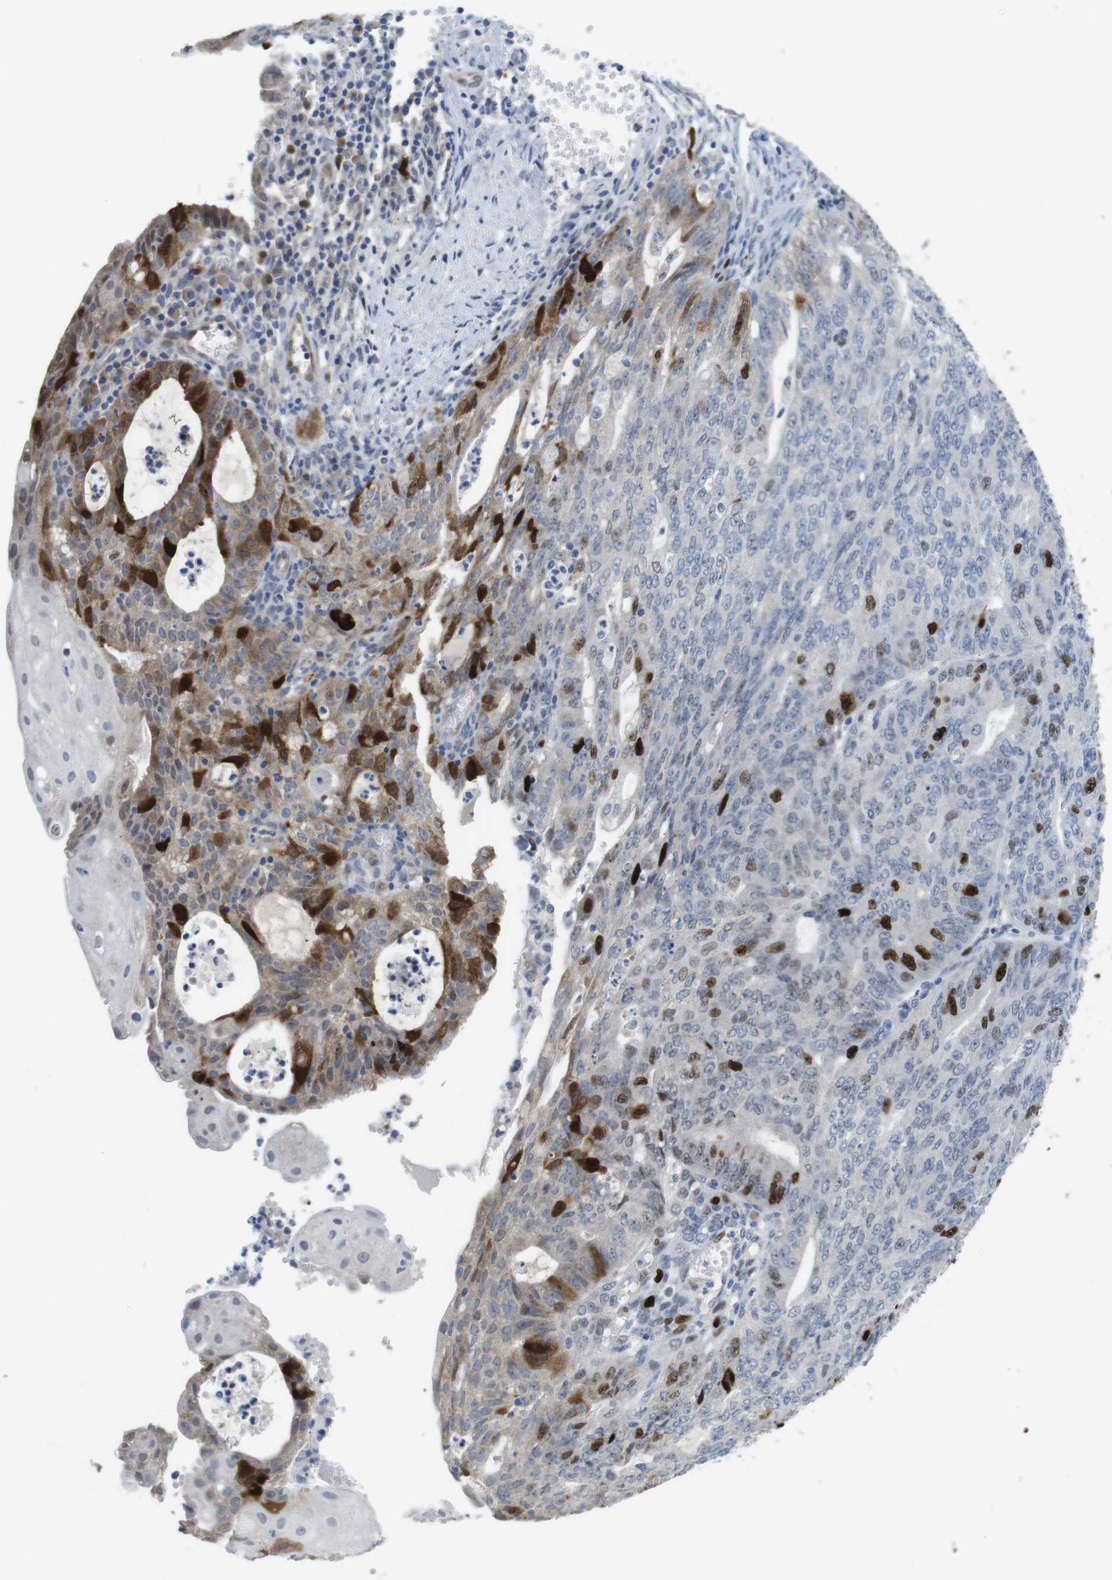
{"staining": {"intensity": "strong", "quantity": "<25%", "location": "cytoplasmic/membranous,nuclear"}, "tissue": "endometrial cancer", "cell_type": "Tumor cells", "image_type": "cancer", "snomed": [{"axis": "morphology", "description": "Adenocarcinoma, NOS"}, {"axis": "topography", "description": "Endometrium"}], "caption": "Endometrial cancer (adenocarcinoma) stained with a brown dye displays strong cytoplasmic/membranous and nuclear positive staining in about <25% of tumor cells.", "gene": "KPNA2", "patient": {"sex": "female", "age": 32}}